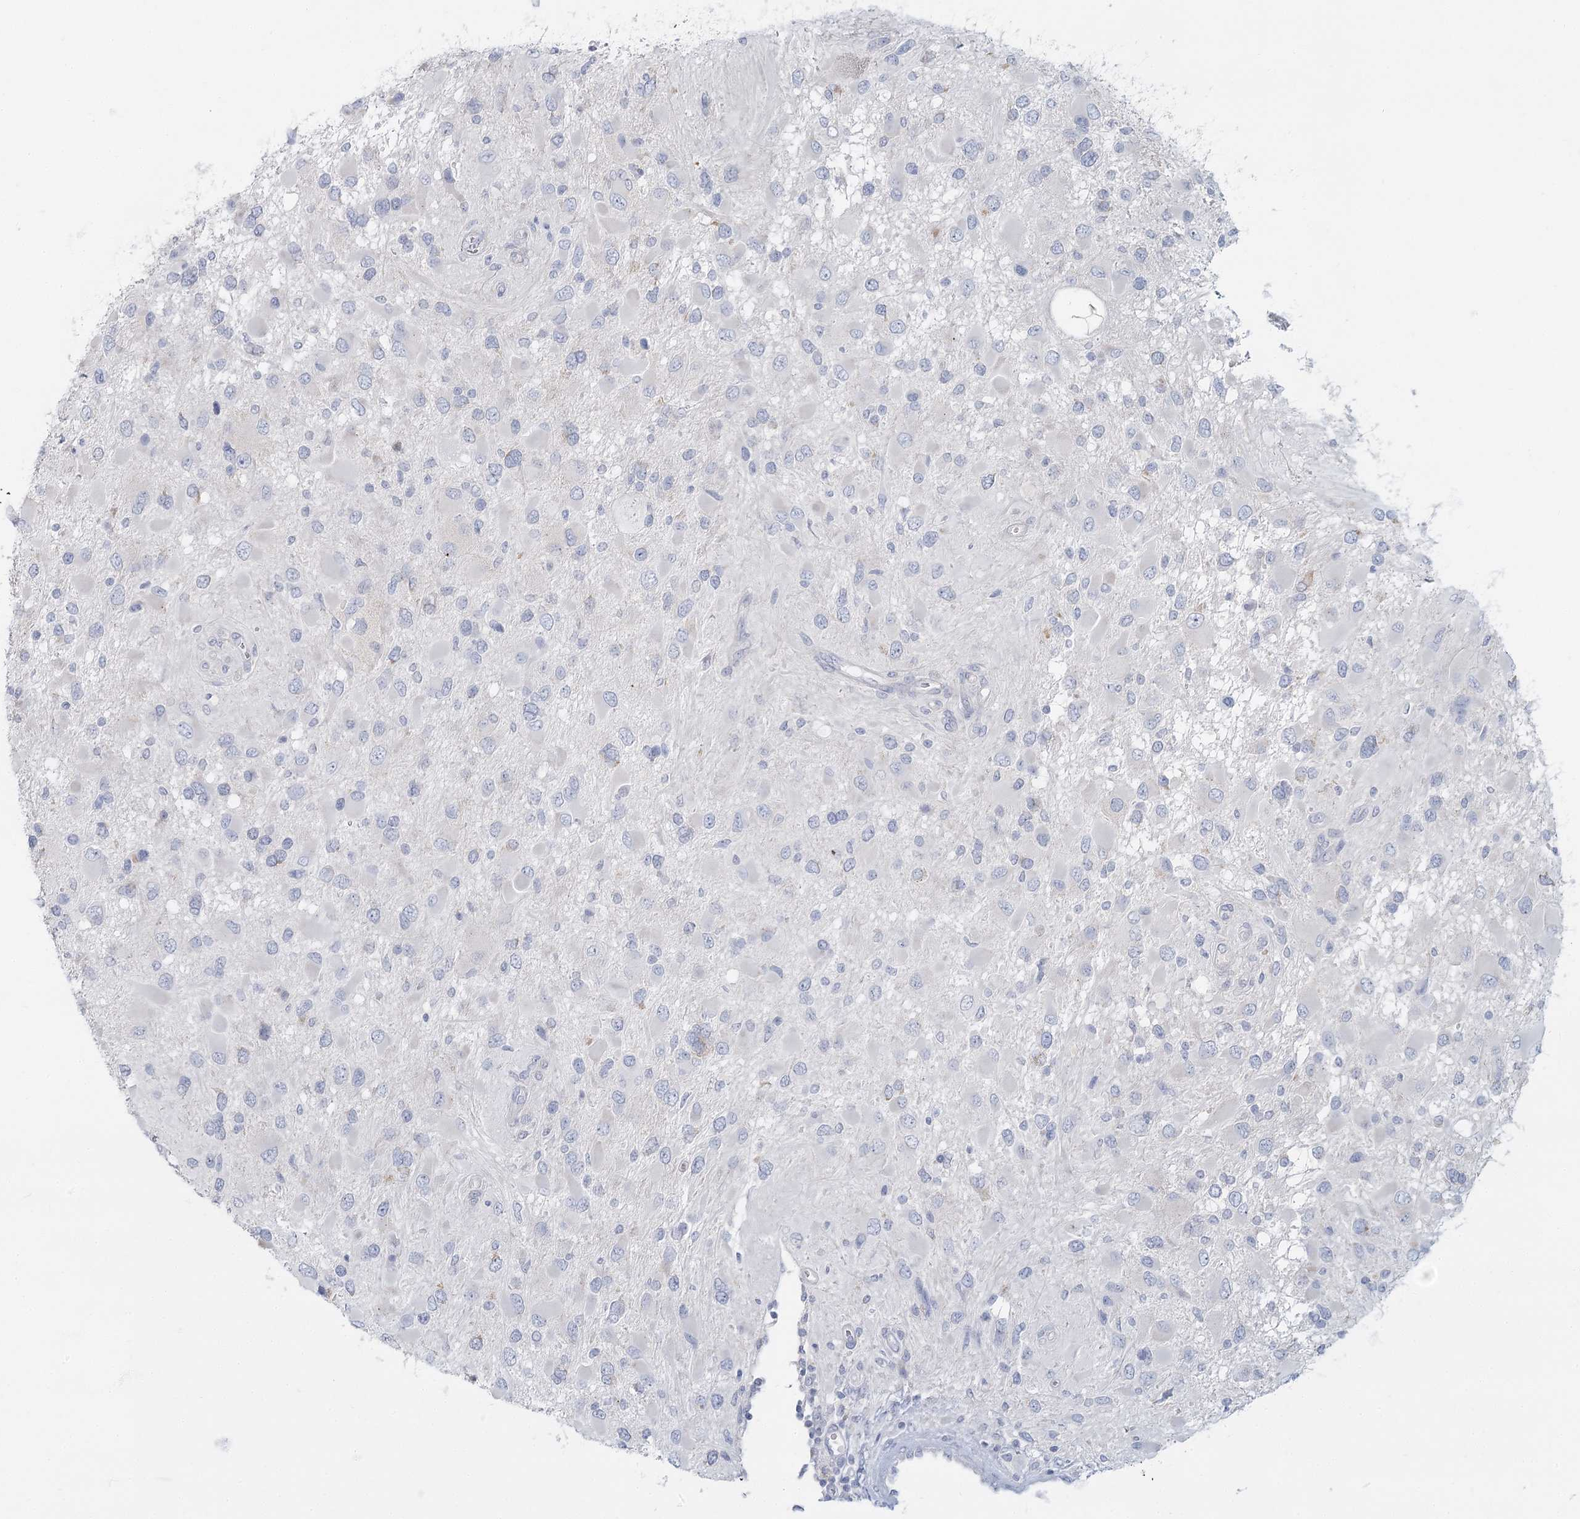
{"staining": {"intensity": "negative", "quantity": "none", "location": "none"}, "tissue": "glioma", "cell_type": "Tumor cells", "image_type": "cancer", "snomed": [{"axis": "morphology", "description": "Glioma, malignant, High grade"}, {"axis": "topography", "description": "Brain"}], "caption": "An image of glioma stained for a protein reveals no brown staining in tumor cells.", "gene": "FAM110C", "patient": {"sex": "male", "age": 53}}